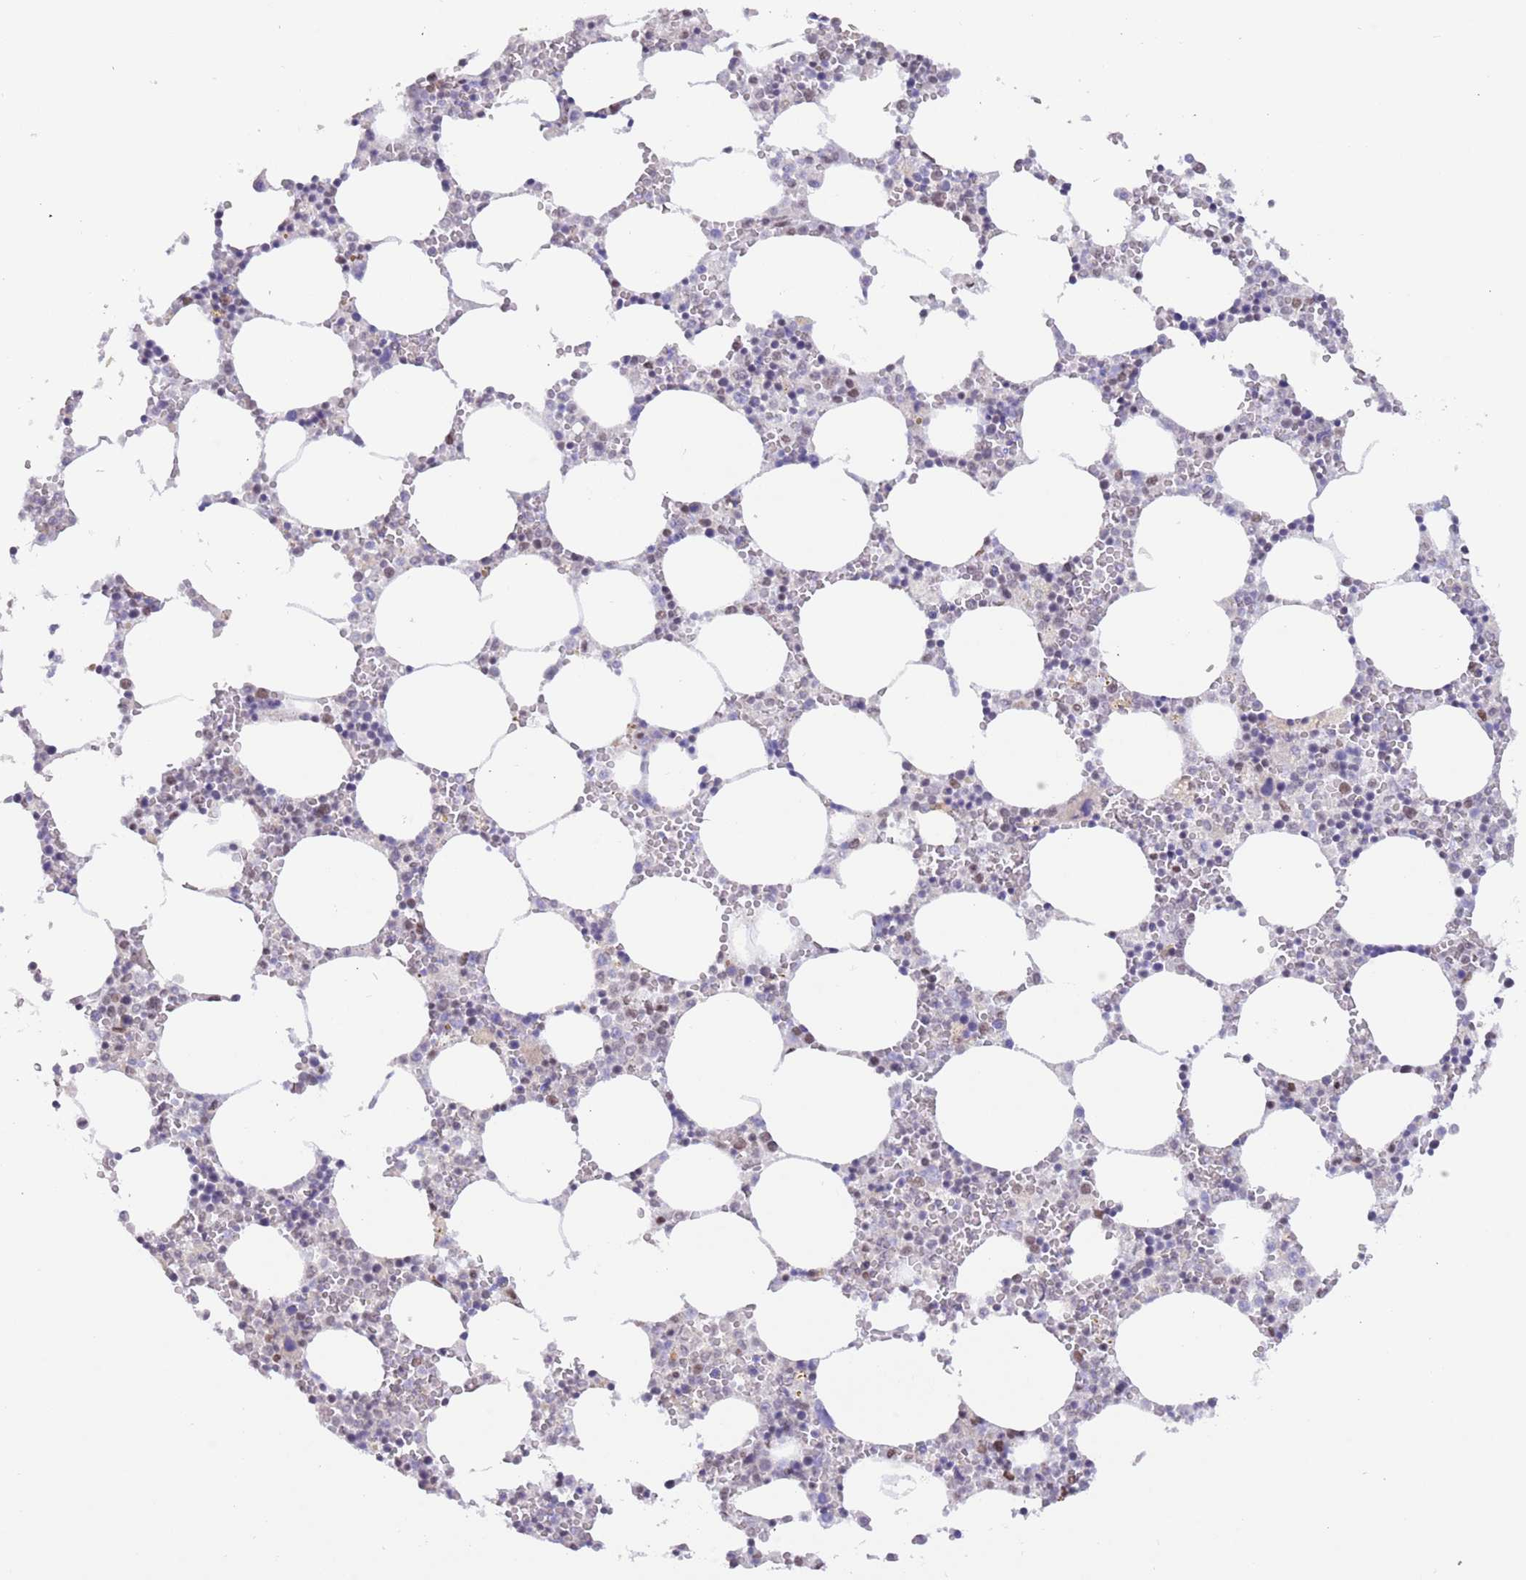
{"staining": {"intensity": "negative", "quantity": "none", "location": "none"}, "tissue": "bone marrow", "cell_type": "Hematopoietic cells", "image_type": "normal", "snomed": [{"axis": "morphology", "description": "Normal tissue, NOS"}, {"axis": "topography", "description": "Bone marrow"}], "caption": "Immunohistochemical staining of normal bone marrow reveals no significant positivity in hematopoietic cells. (Brightfield microscopy of DAB (3,3'-diaminobenzidine) immunohistochemistry at high magnification).", "gene": "ZNF382", "patient": {"sex": "female", "age": 64}}